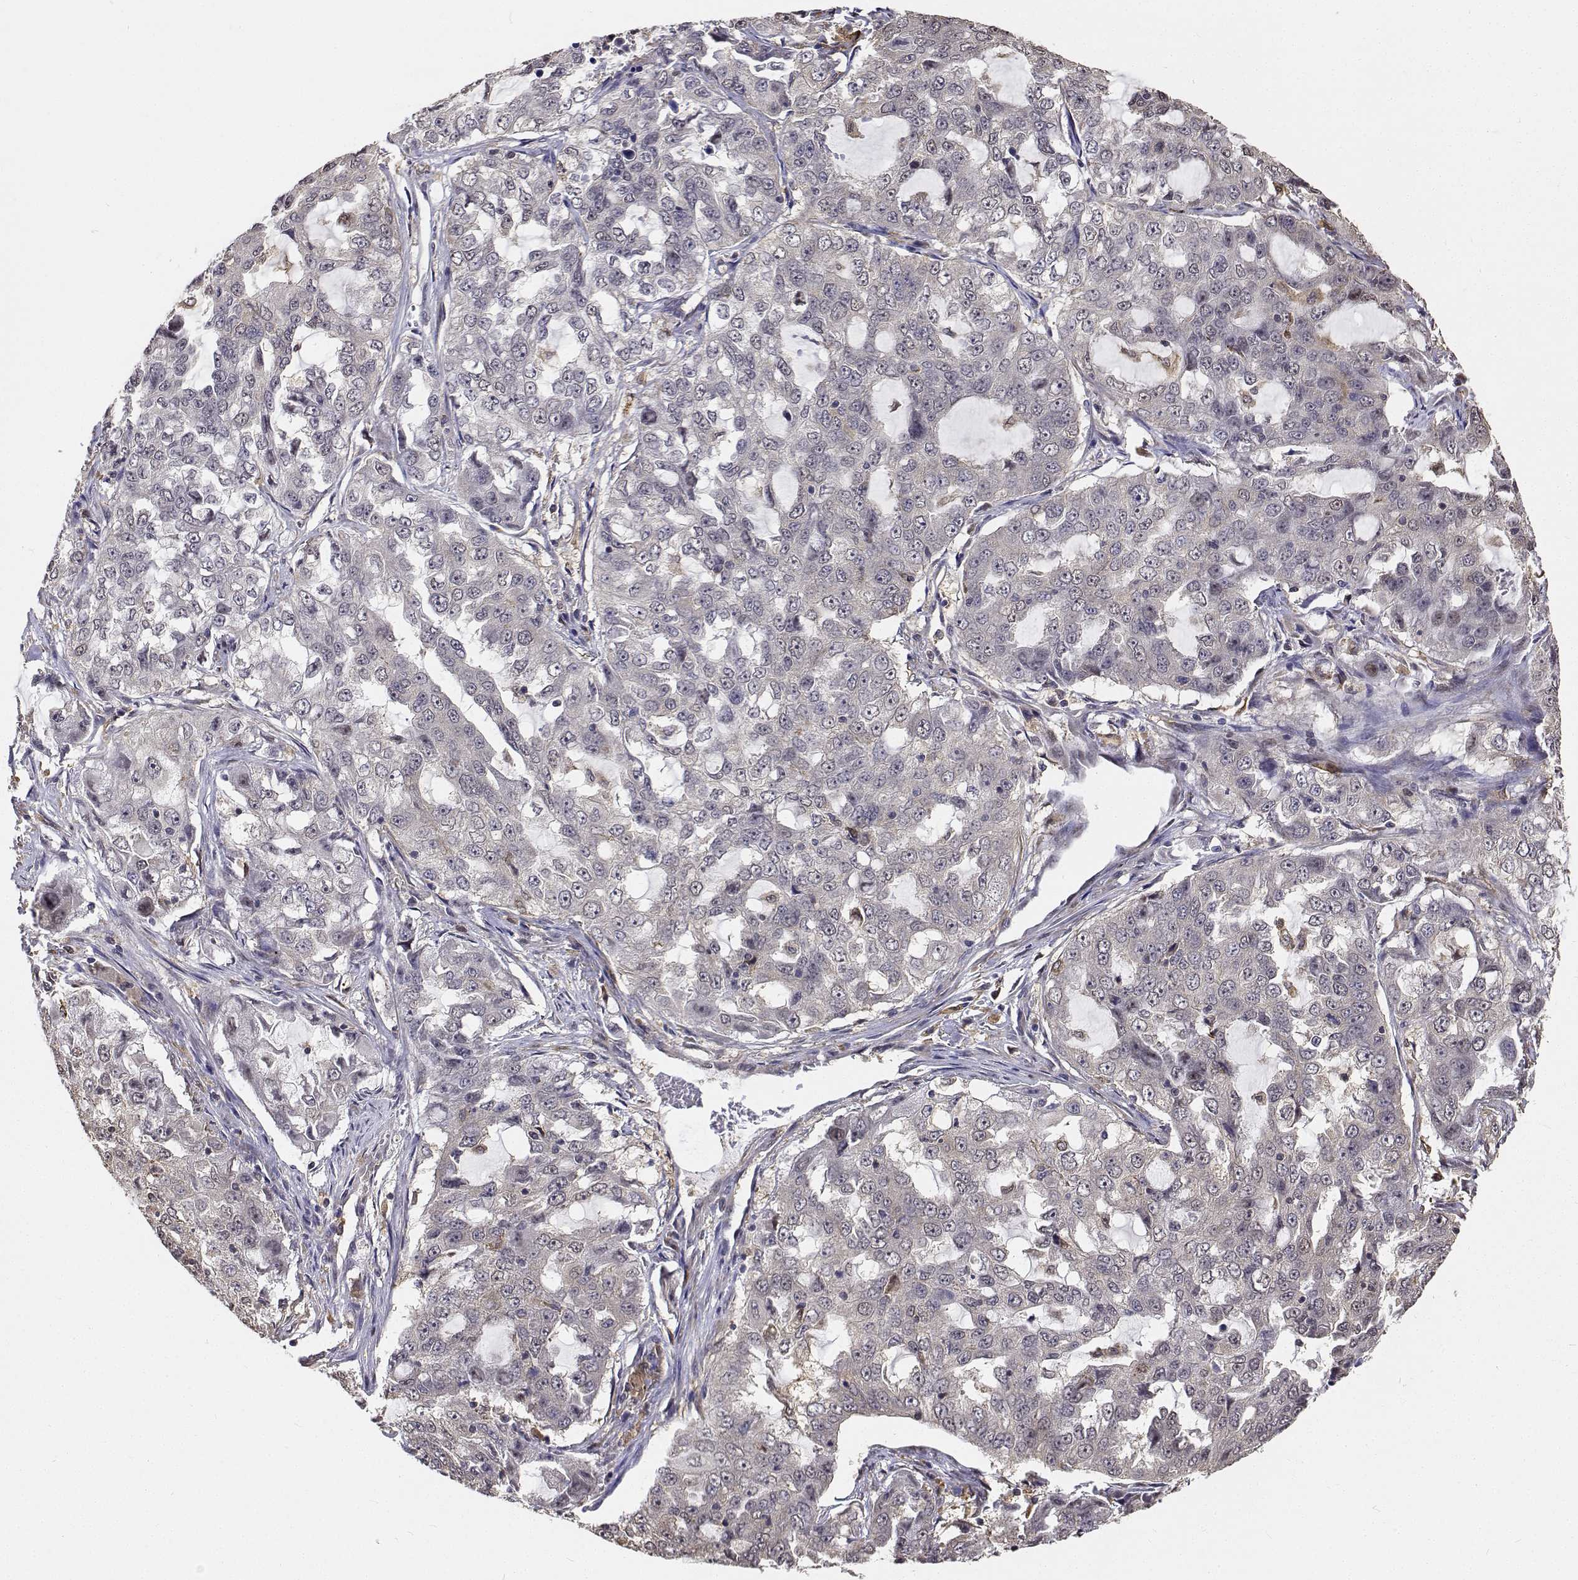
{"staining": {"intensity": "negative", "quantity": "none", "location": "none"}, "tissue": "lung cancer", "cell_type": "Tumor cells", "image_type": "cancer", "snomed": [{"axis": "morphology", "description": "Adenocarcinoma, NOS"}, {"axis": "topography", "description": "Lung"}], "caption": "An image of human lung adenocarcinoma is negative for staining in tumor cells.", "gene": "PCID2", "patient": {"sex": "female", "age": 61}}